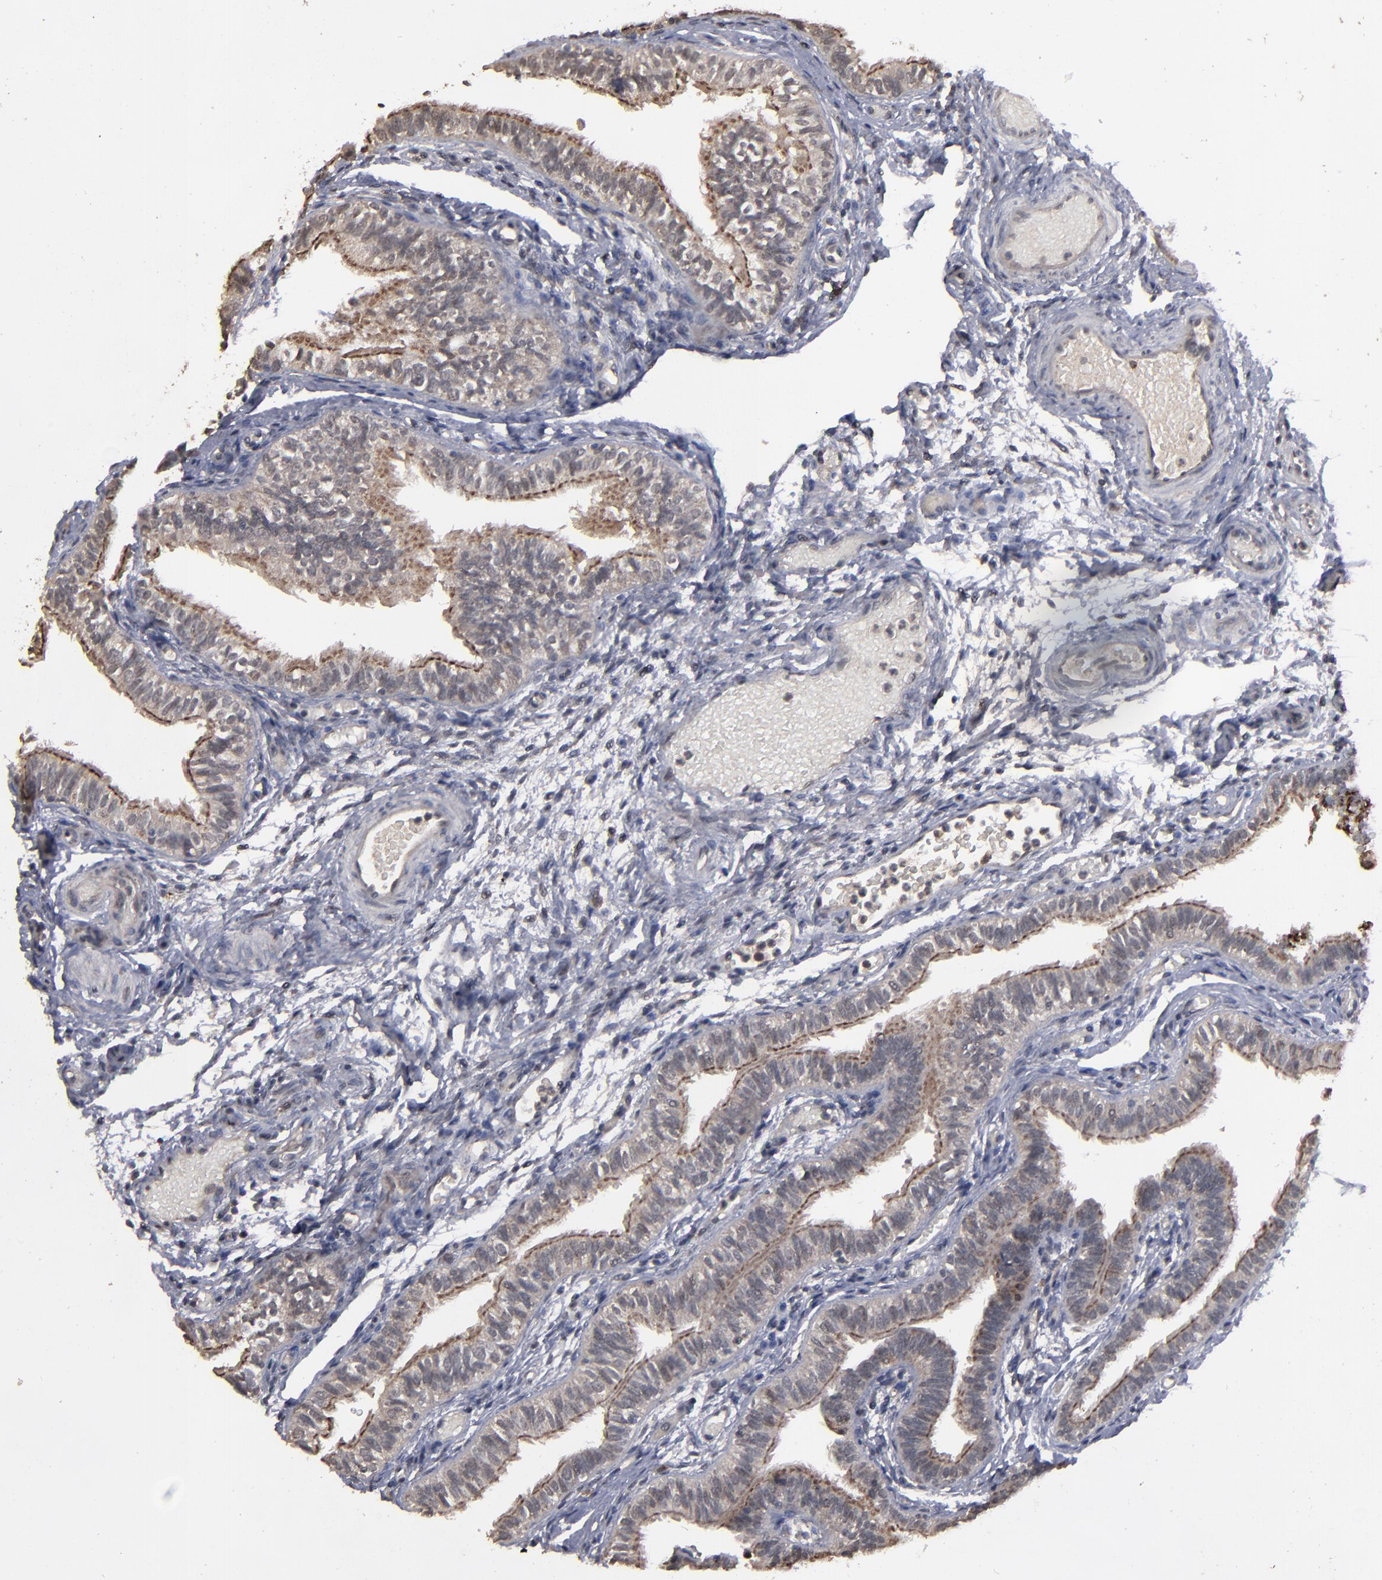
{"staining": {"intensity": "weak", "quantity": ">75%", "location": "cytoplasmic/membranous"}, "tissue": "fallopian tube", "cell_type": "Glandular cells", "image_type": "normal", "snomed": [{"axis": "morphology", "description": "Normal tissue, NOS"}, {"axis": "morphology", "description": "Dermoid, NOS"}, {"axis": "topography", "description": "Fallopian tube"}], "caption": "Glandular cells demonstrate low levels of weak cytoplasmic/membranous positivity in approximately >75% of cells in benign fallopian tube. Immunohistochemistry (ihc) stains the protein of interest in brown and the nuclei are stained blue.", "gene": "SLC22A17", "patient": {"sex": "female", "age": 33}}